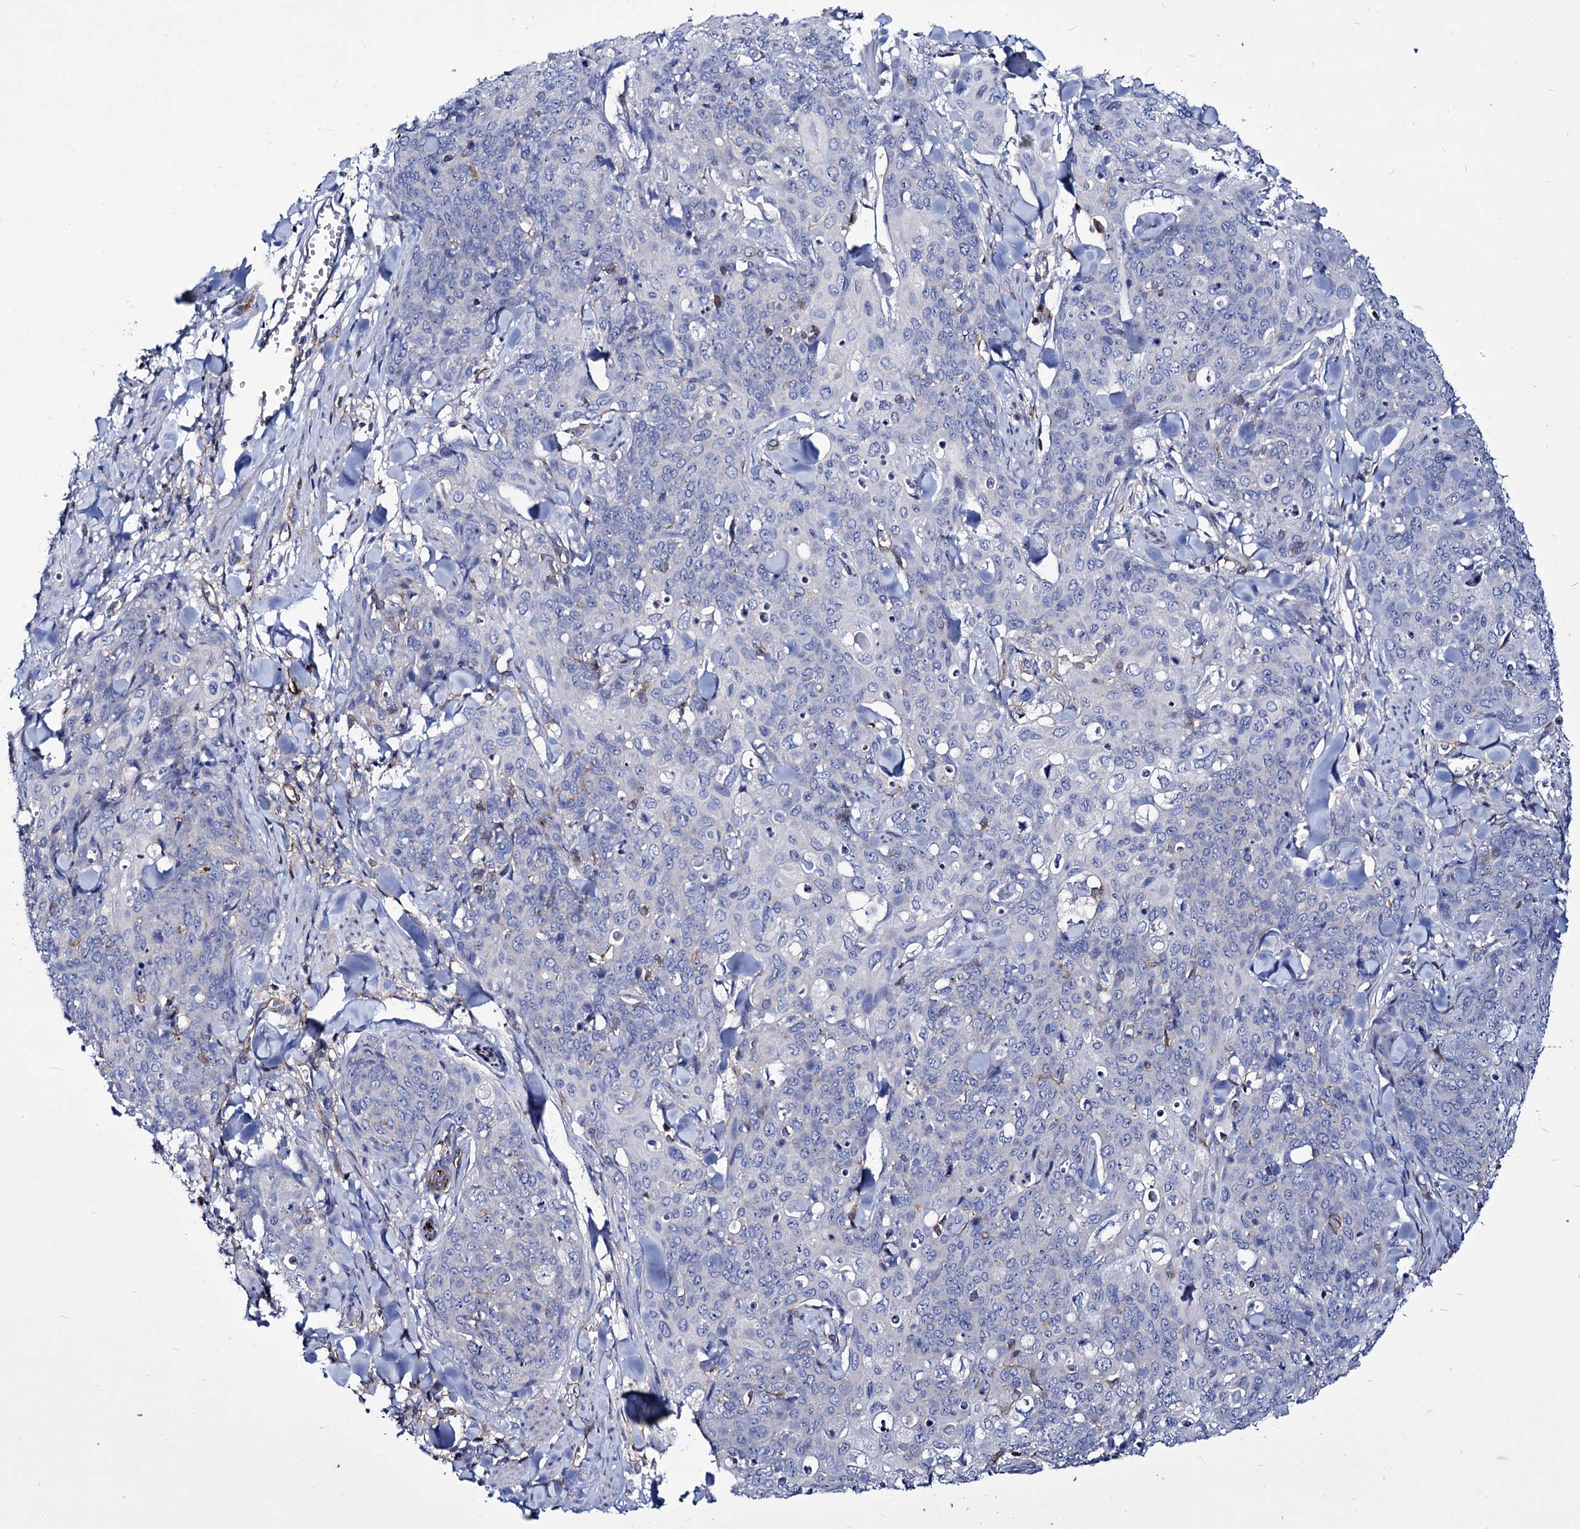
{"staining": {"intensity": "negative", "quantity": "none", "location": "none"}, "tissue": "skin cancer", "cell_type": "Tumor cells", "image_type": "cancer", "snomed": [{"axis": "morphology", "description": "Squamous cell carcinoma, NOS"}, {"axis": "topography", "description": "Skin"}, {"axis": "topography", "description": "Vulva"}], "caption": "This is an immunohistochemistry (IHC) histopathology image of skin squamous cell carcinoma. There is no staining in tumor cells.", "gene": "AXL", "patient": {"sex": "female", "age": 85}}